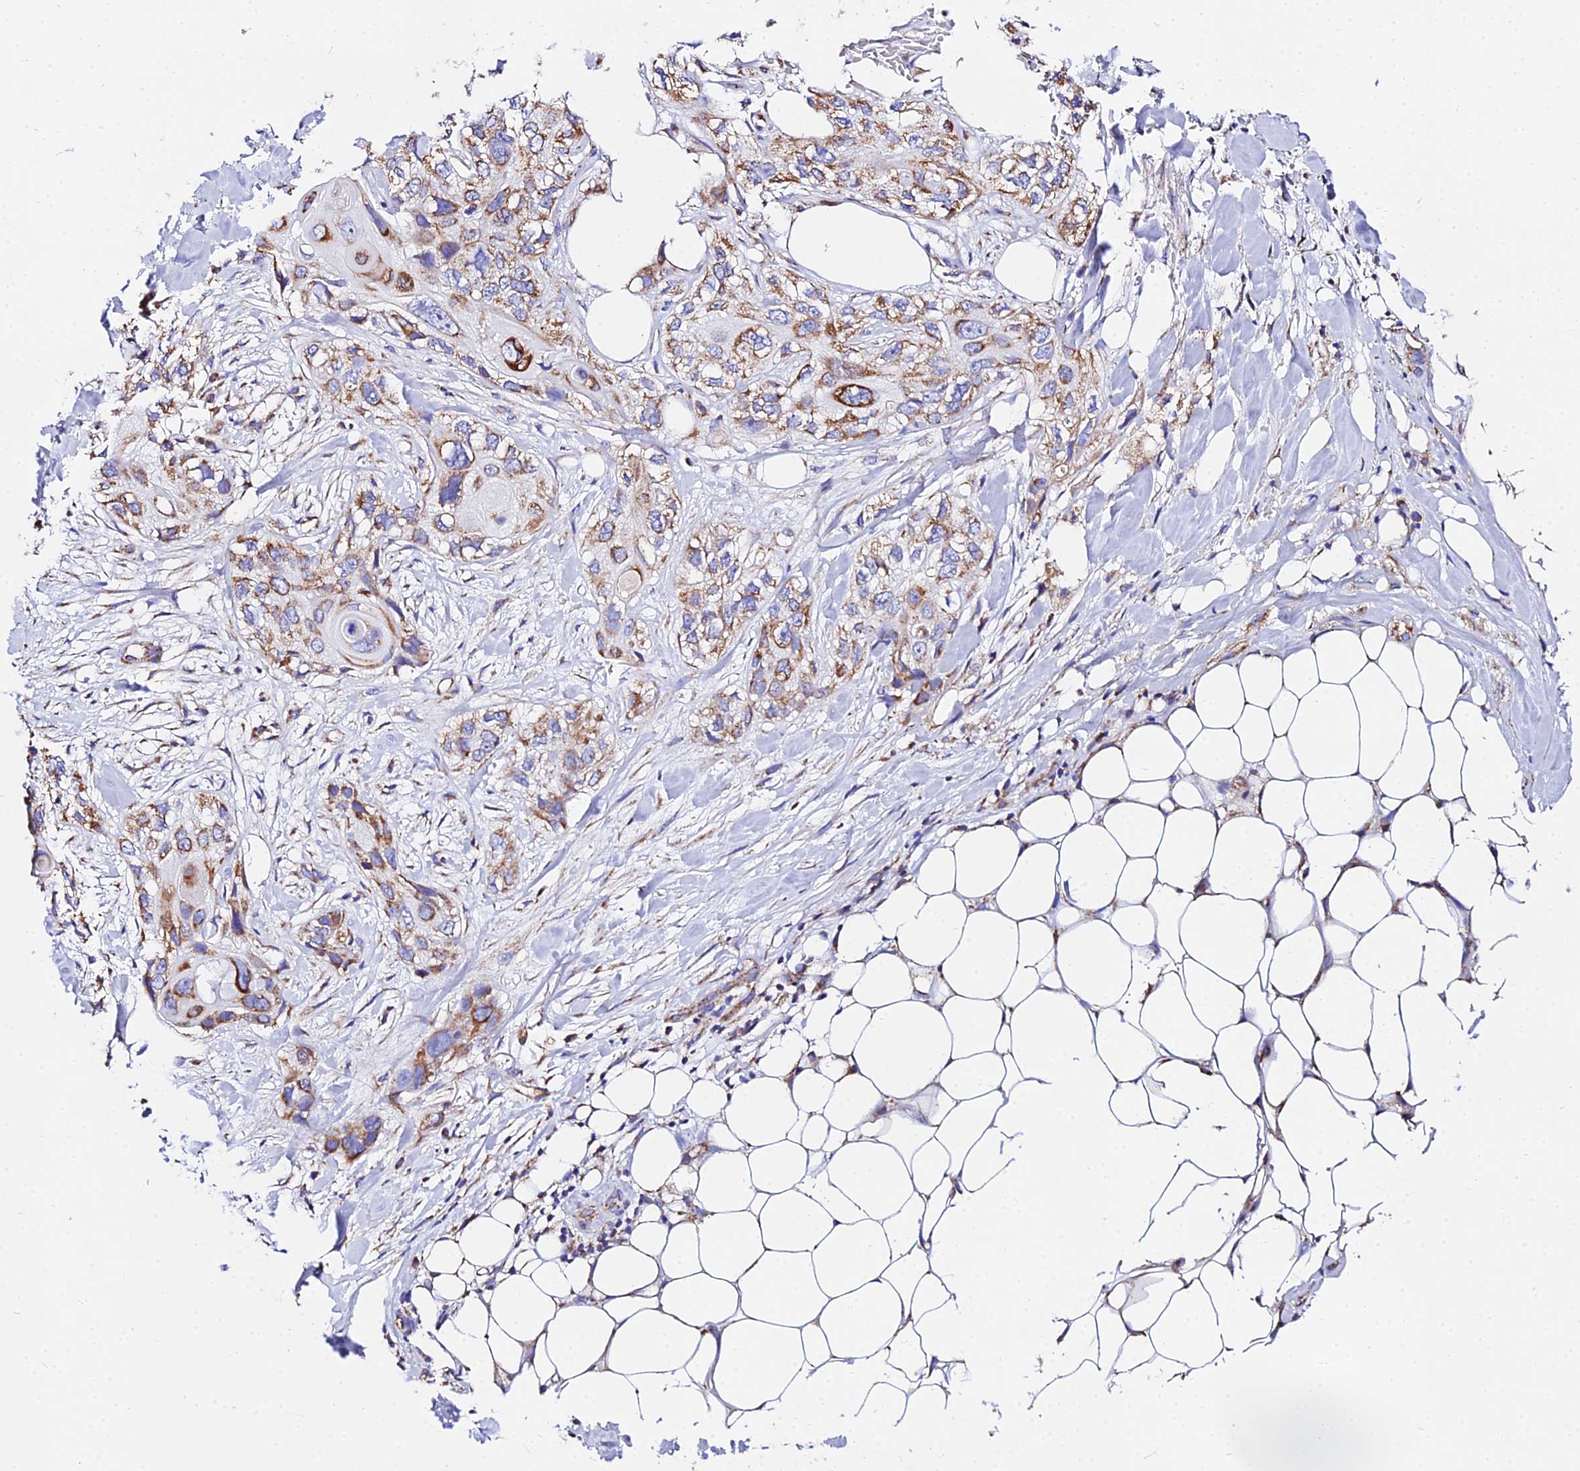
{"staining": {"intensity": "moderate", "quantity": ">75%", "location": "cytoplasmic/membranous"}, "tissue": "skin cancer", "cell_type": "Tumor cells", "image_type": "cancer", "snomed": [{"axis": "morphology", "description": "Normal tissue, NOS"}, {"axis": "morphology", "description": "Squamous cell carcinoma, NOS"}, {"axis": "topography", "description": "Skin"}], "caption": "The image demonstrates staining of skin cancer (squamous cell carcinoma), revealing moderate cytoplasmic/membranous protein expression (brown color) within tumor cells. Nuclei are stained in blue.", "gene": "ZNF573", "patient": {"sex": "male", "age": 72}}